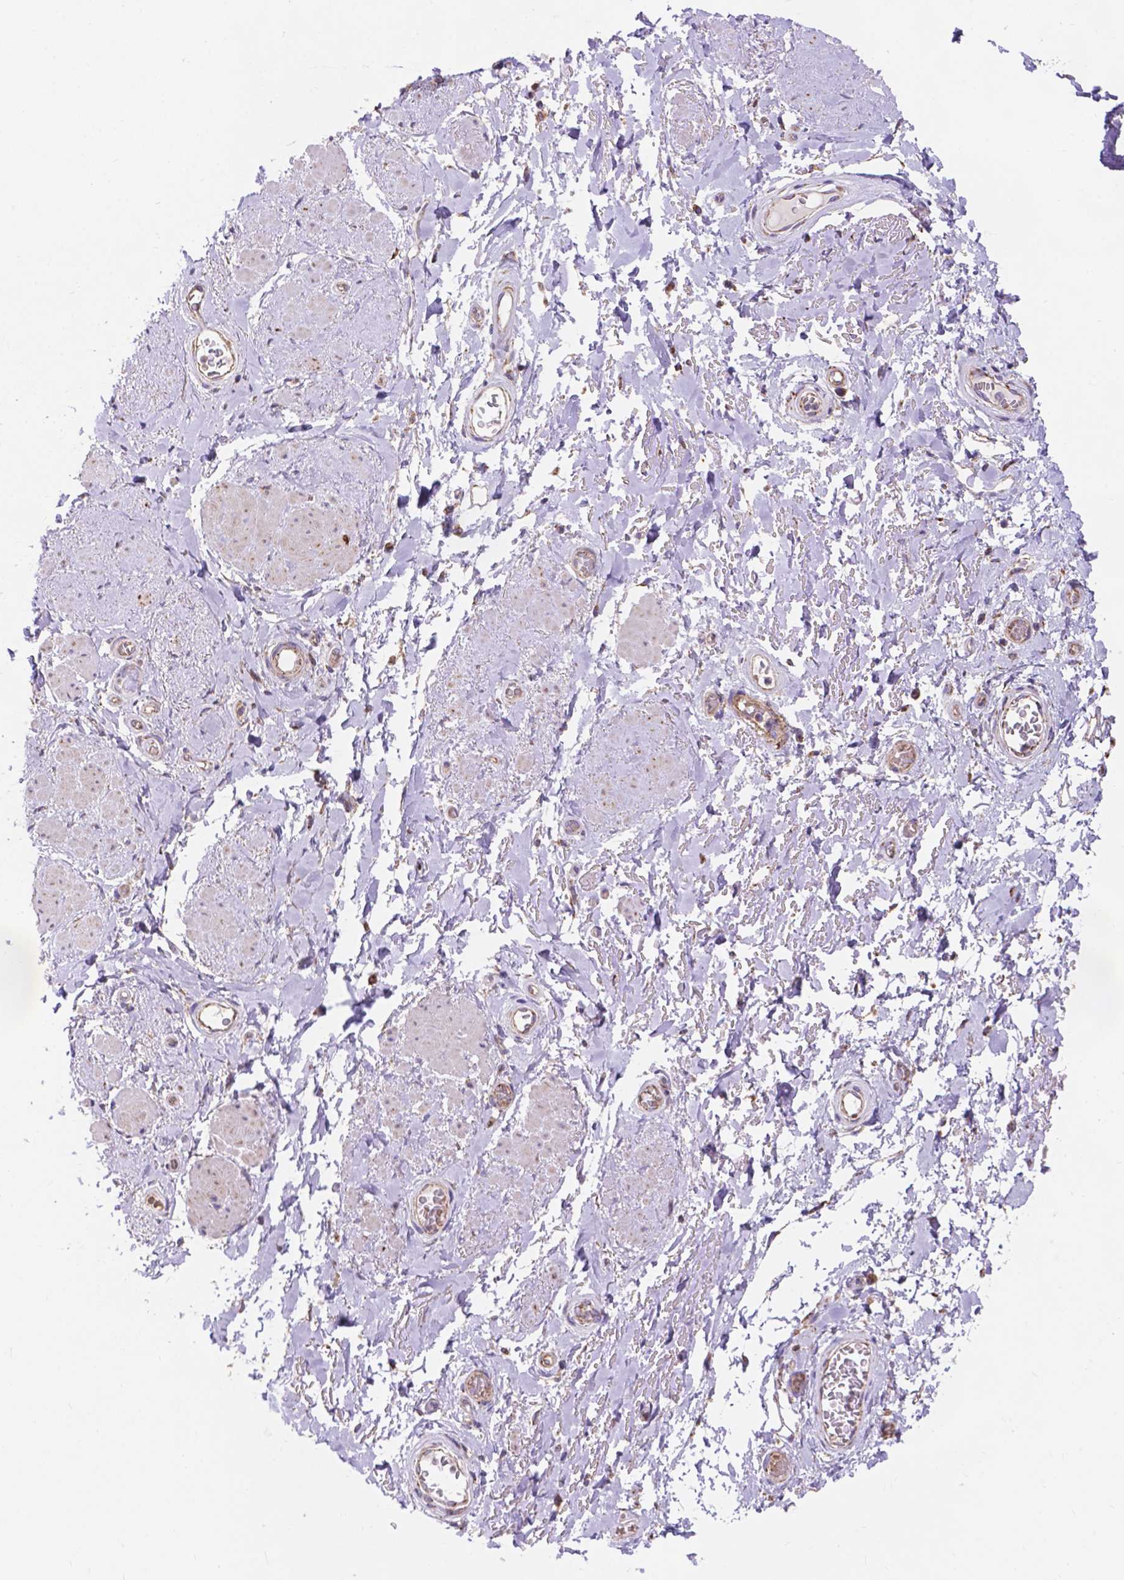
{"staining": {"intensity": "negative", "quantity": "none", "location": "none"}, "tissue": "adipose tissue", "cell_type": "Adipocytes", "image_type": "normal", "snomed": [{"axis": "morphology", "description": "Normal tissue, NOS"}, {"axis": "topography", "description": "Anal"}, {"axis": "topography", "description": "Peripheral nerve tissue"}], "caption": "This is an immunohistochemistry photomicrograph of benign human adipose tissue. There is no positivity in adipocytes.", "gene": "AK3", "patient": {"sex": "male", "age": 53}}